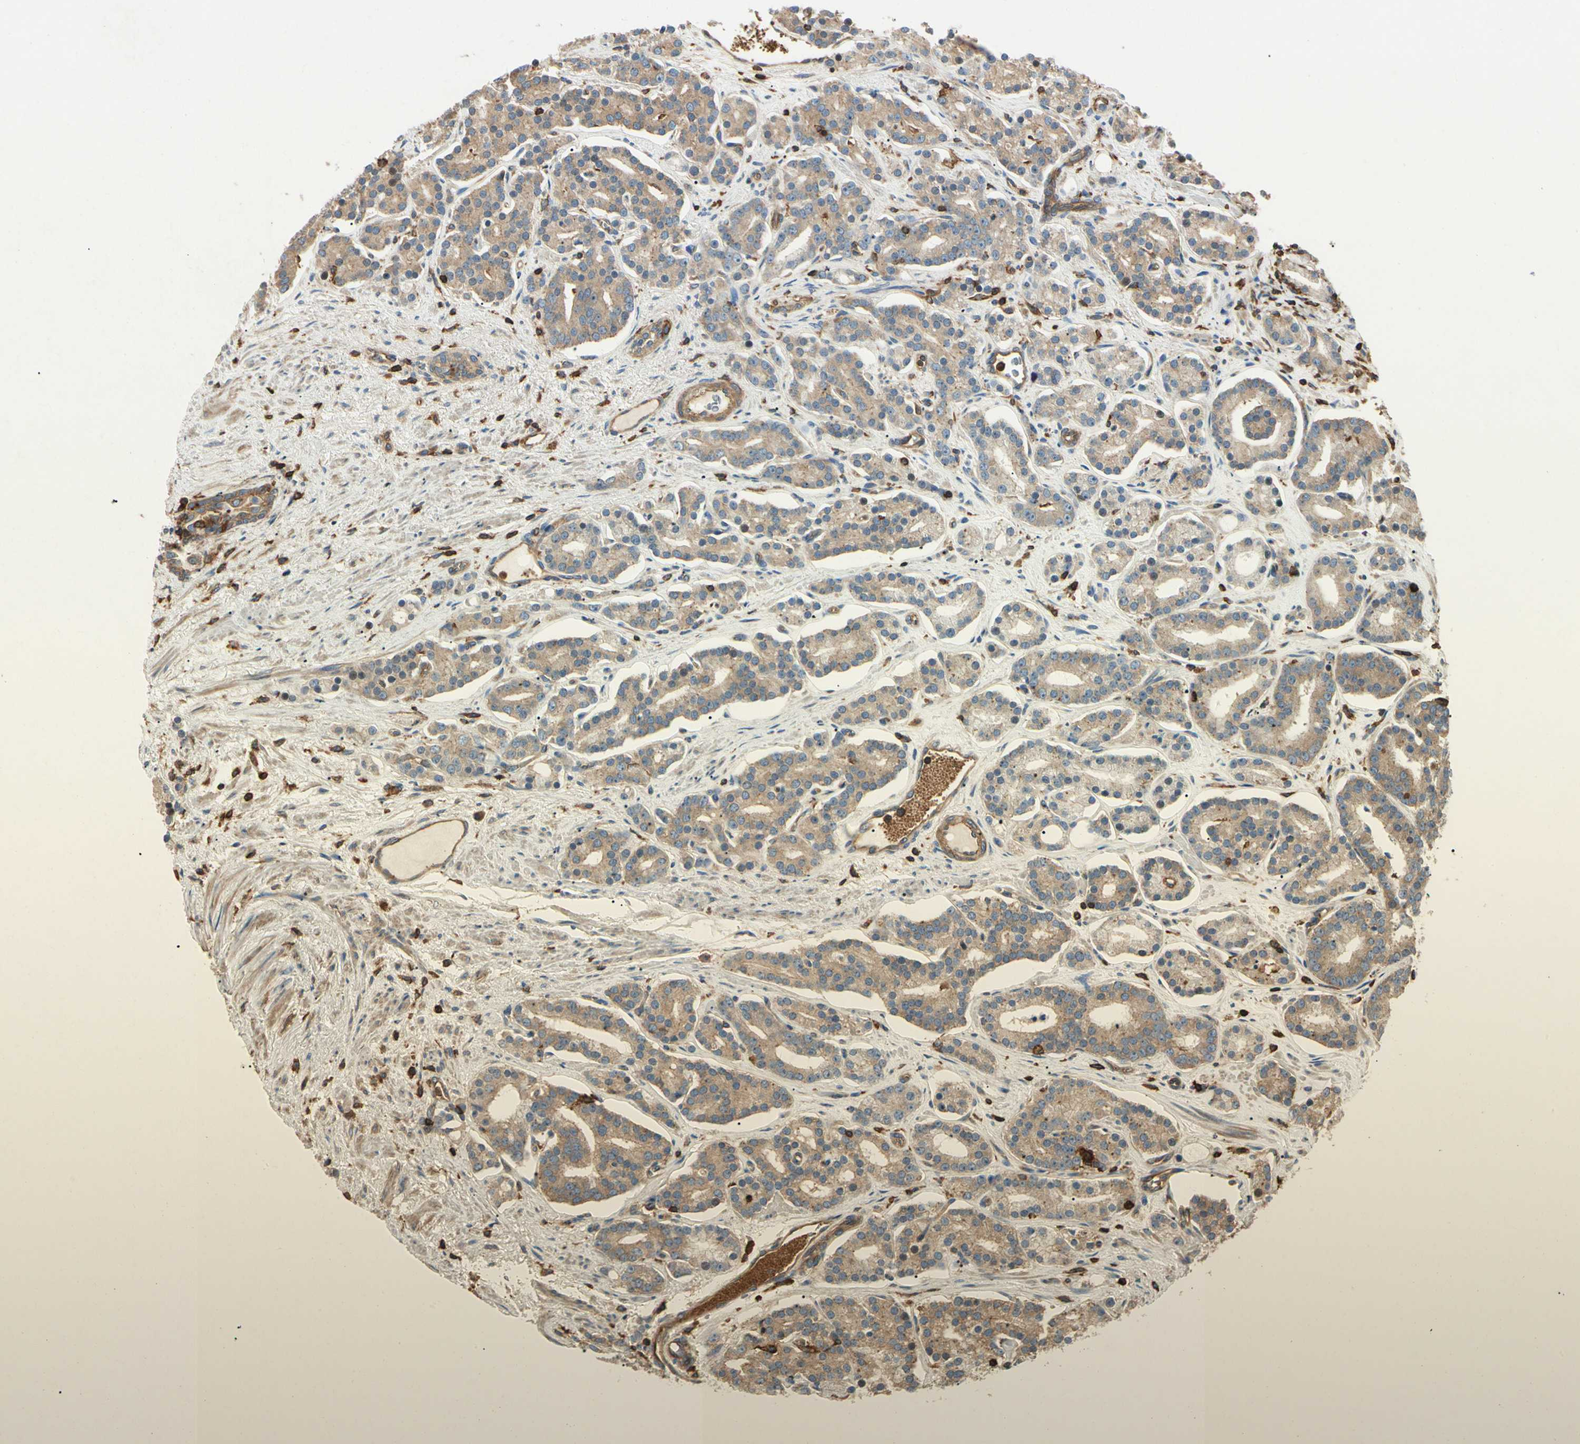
{"staining": {"intensity": "moderate", "quantity": ">75%", "location": "cytoplasmic/membranous"}, "tissue": "prostate cancer", "cell_type": "Tumor cells", "image_type": "cancer", "snomed": [{"axis": "morphology", "description": "Adenocarcinoma, Low grade"}, {"axis": "topography", "description": "Prostate"}], "caption": "Moderate cytoplasmic/membranous positivity is present in approximately >75% of tumor cells in prostate cancer (adenocarcinoma (low-grade)).", "gene": "ARPC2", "patient": {"sex": "male", "age": 63}}